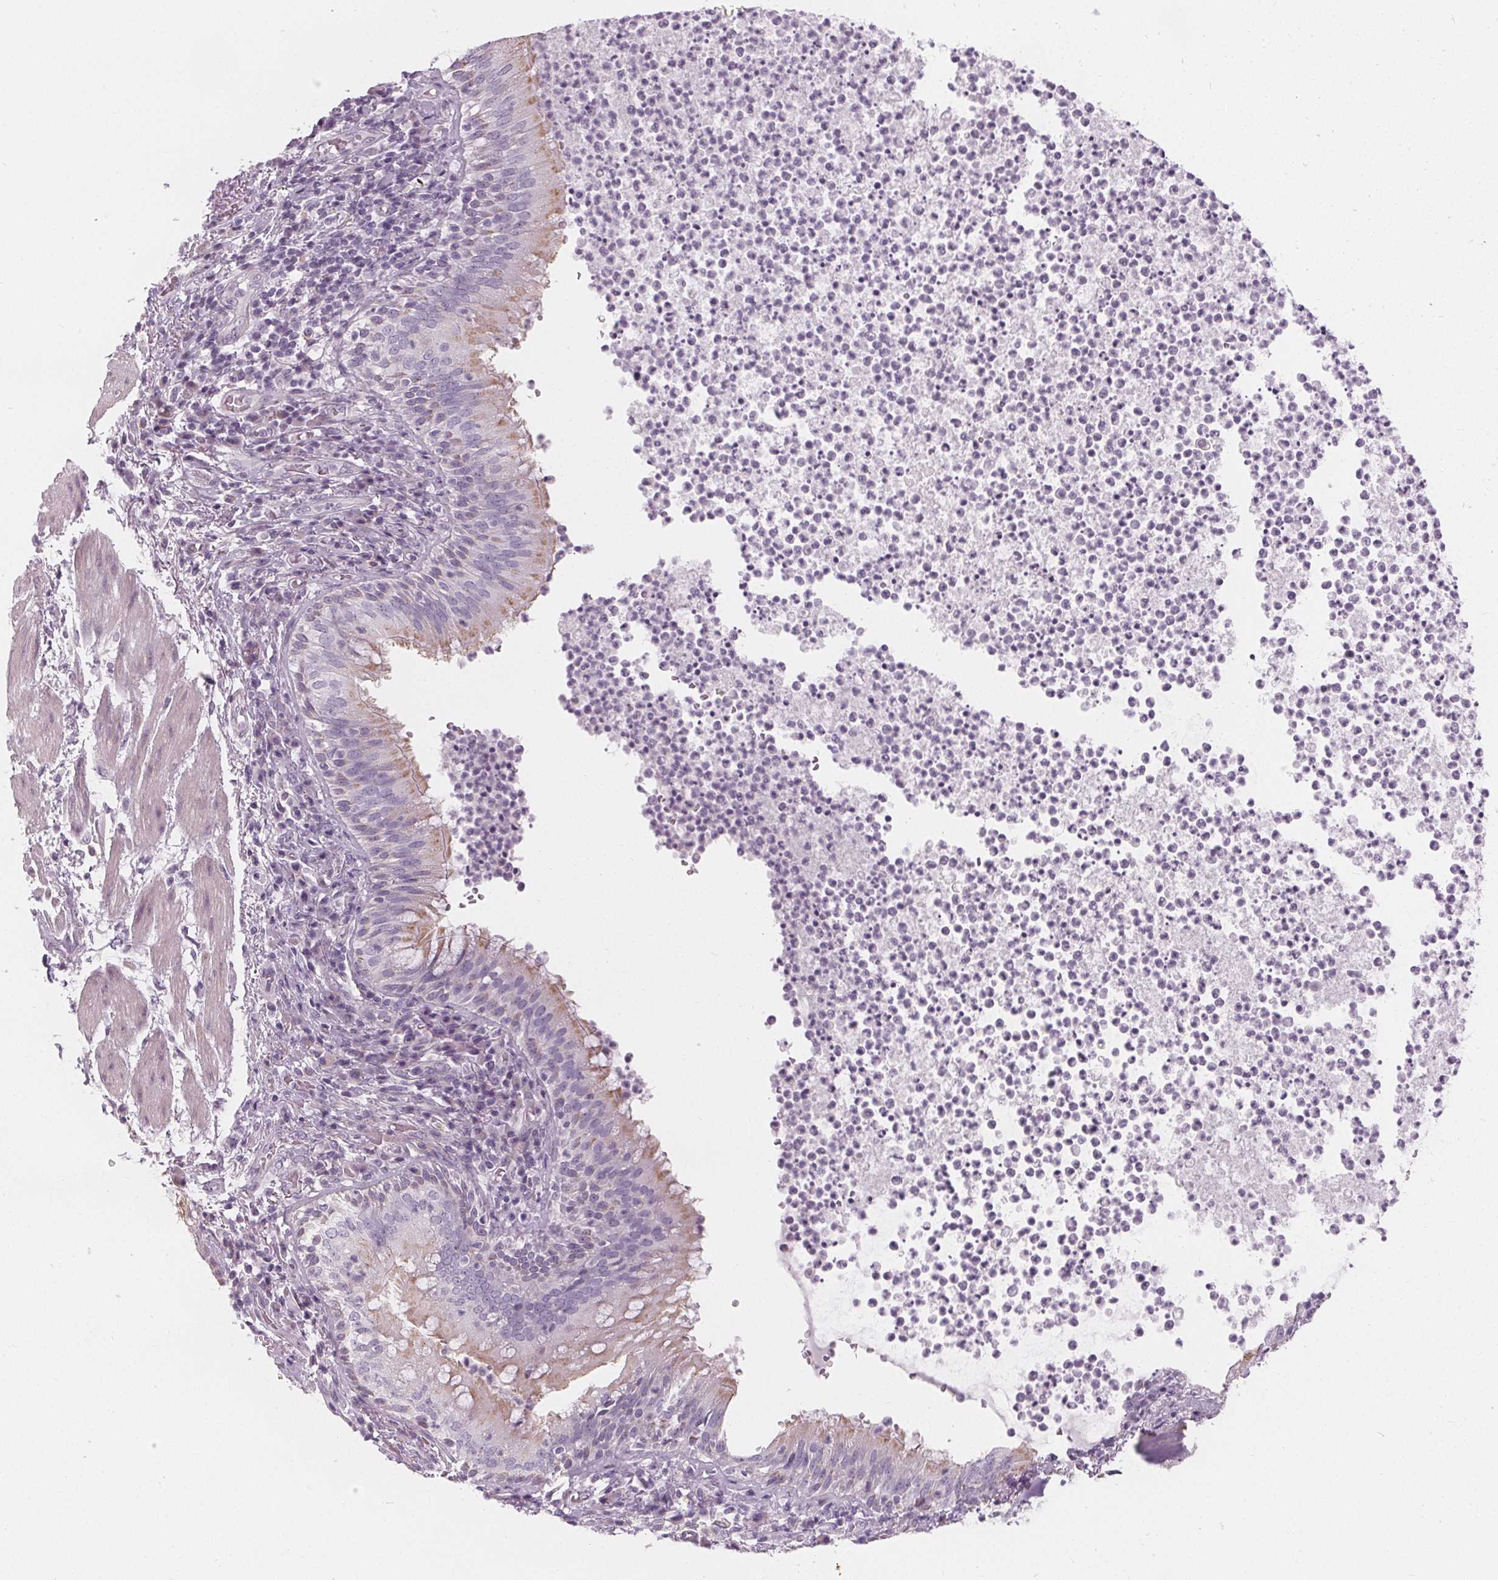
{"staining": {"intensity": "weak", "quantity": "25%-75%", "location": "cytoplasmic/membranous"}, "tissue": "bronchus", "cell_type": "Respiratory epithelial cells", "image_type": "normal", "snomed": [{"axis": "morphology", "description": "Normal tissue, NOS"}, {"axis": "topography", "description": "Lymph node"}, {"axis": "topography", "description": "Bronchus"}], "caption": "Respiratory epithelial cells reveal low levels of weak cytoplasmic/membranous positivity in approximately 25%-75% of cells in unremarkable human bronchus.", "gene": "HOPX", "patient": {"sex": "male", "age": 56}}